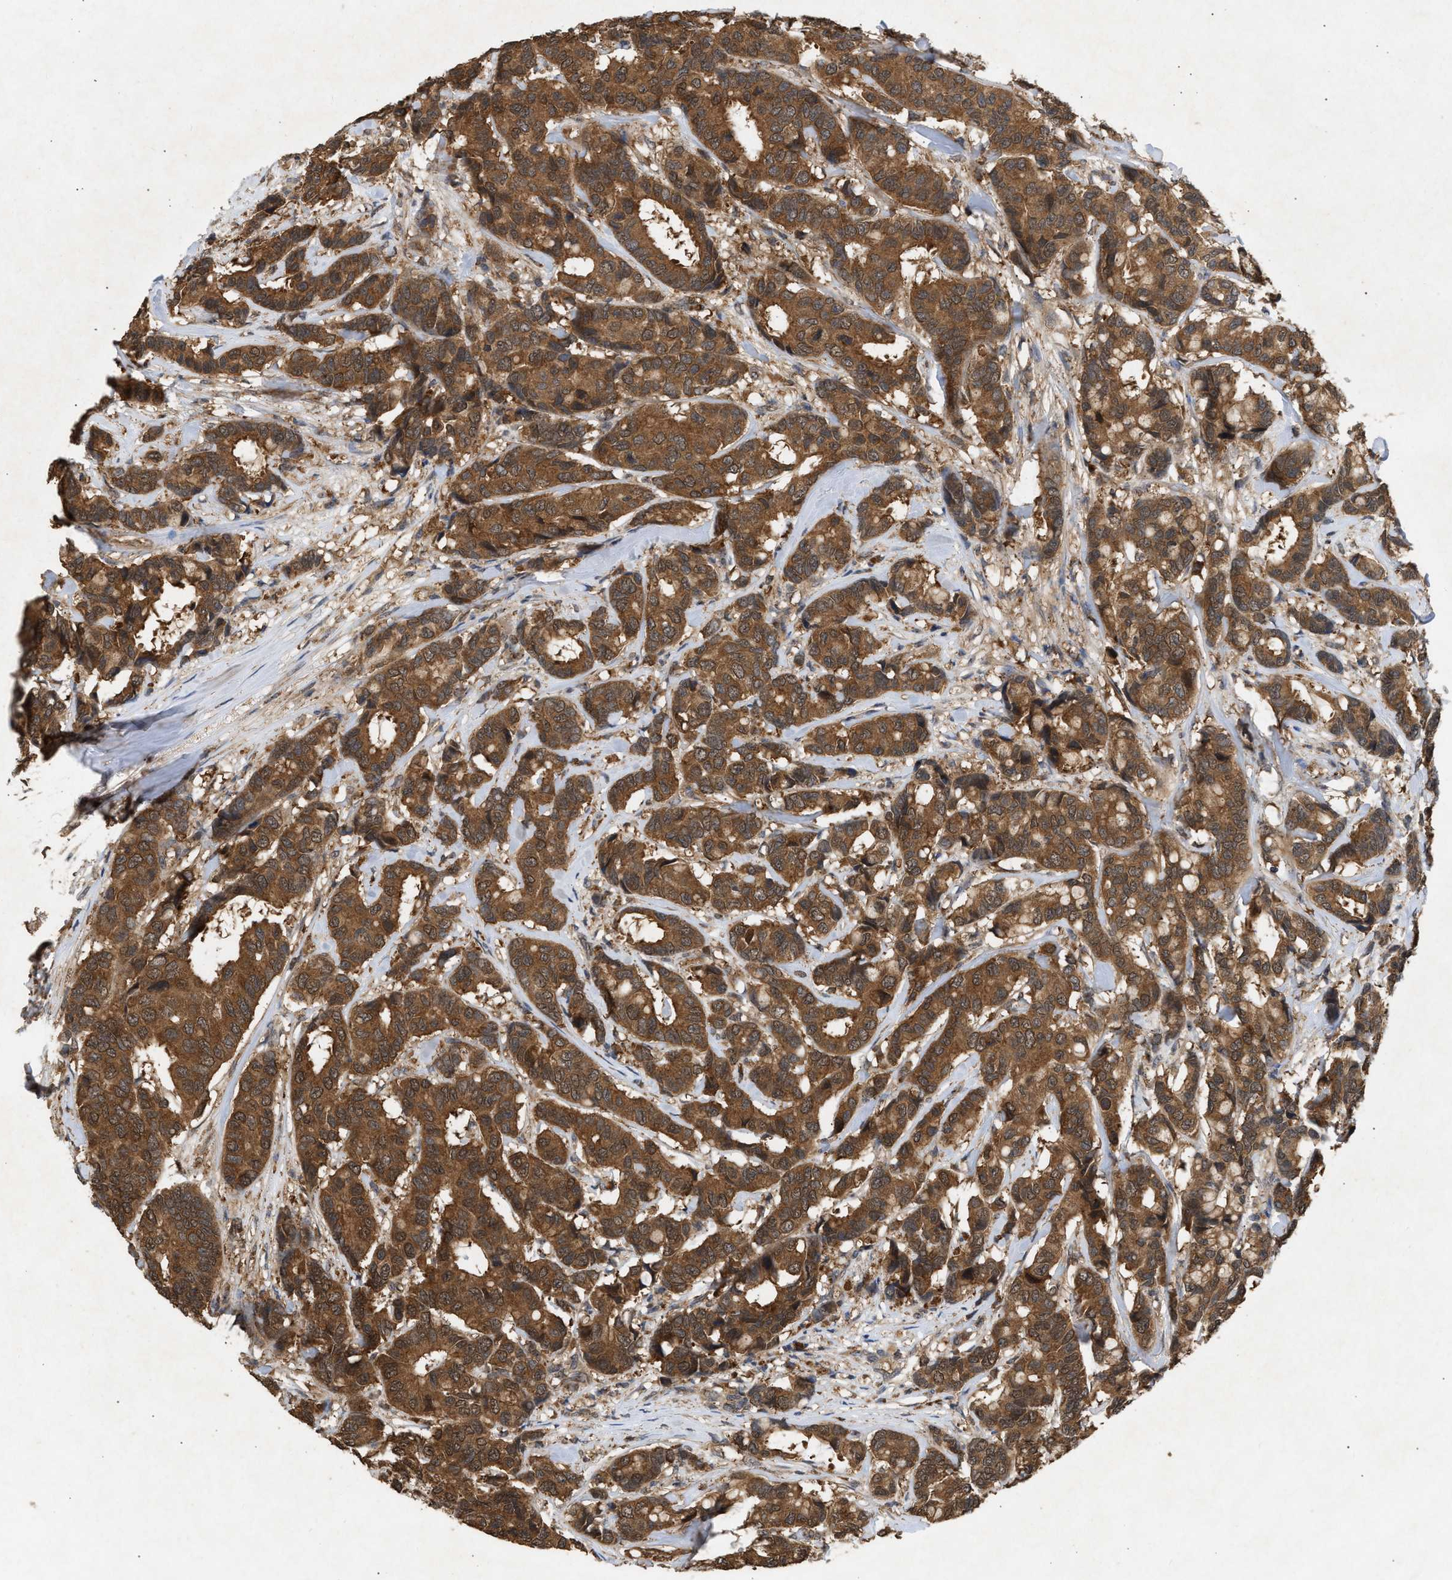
{"staining": {"intensity": "strong", "quantity": ">75%", "location": "cytoplasmic/membranous,nuclear"}, "tissue": "breast cancer", "cell_type": "Tumor cells", "image_type": "cancer", "snomed": [{"axis": "morphology", "description": "Duct carcinoma"}, {"axis": "topography", "description": "Breast"}], "caption": "Immunohistochemistry (IHC) micrograph of intraductal carcinoma (breast) stained for a protein (brown), which exhibits high levels of strong cytoplasmic/membranous and nuclear positivity in approximately >75% of tumor cells.", "gene": "FITM1", "patient": {"sex": "female", "age": 87}}